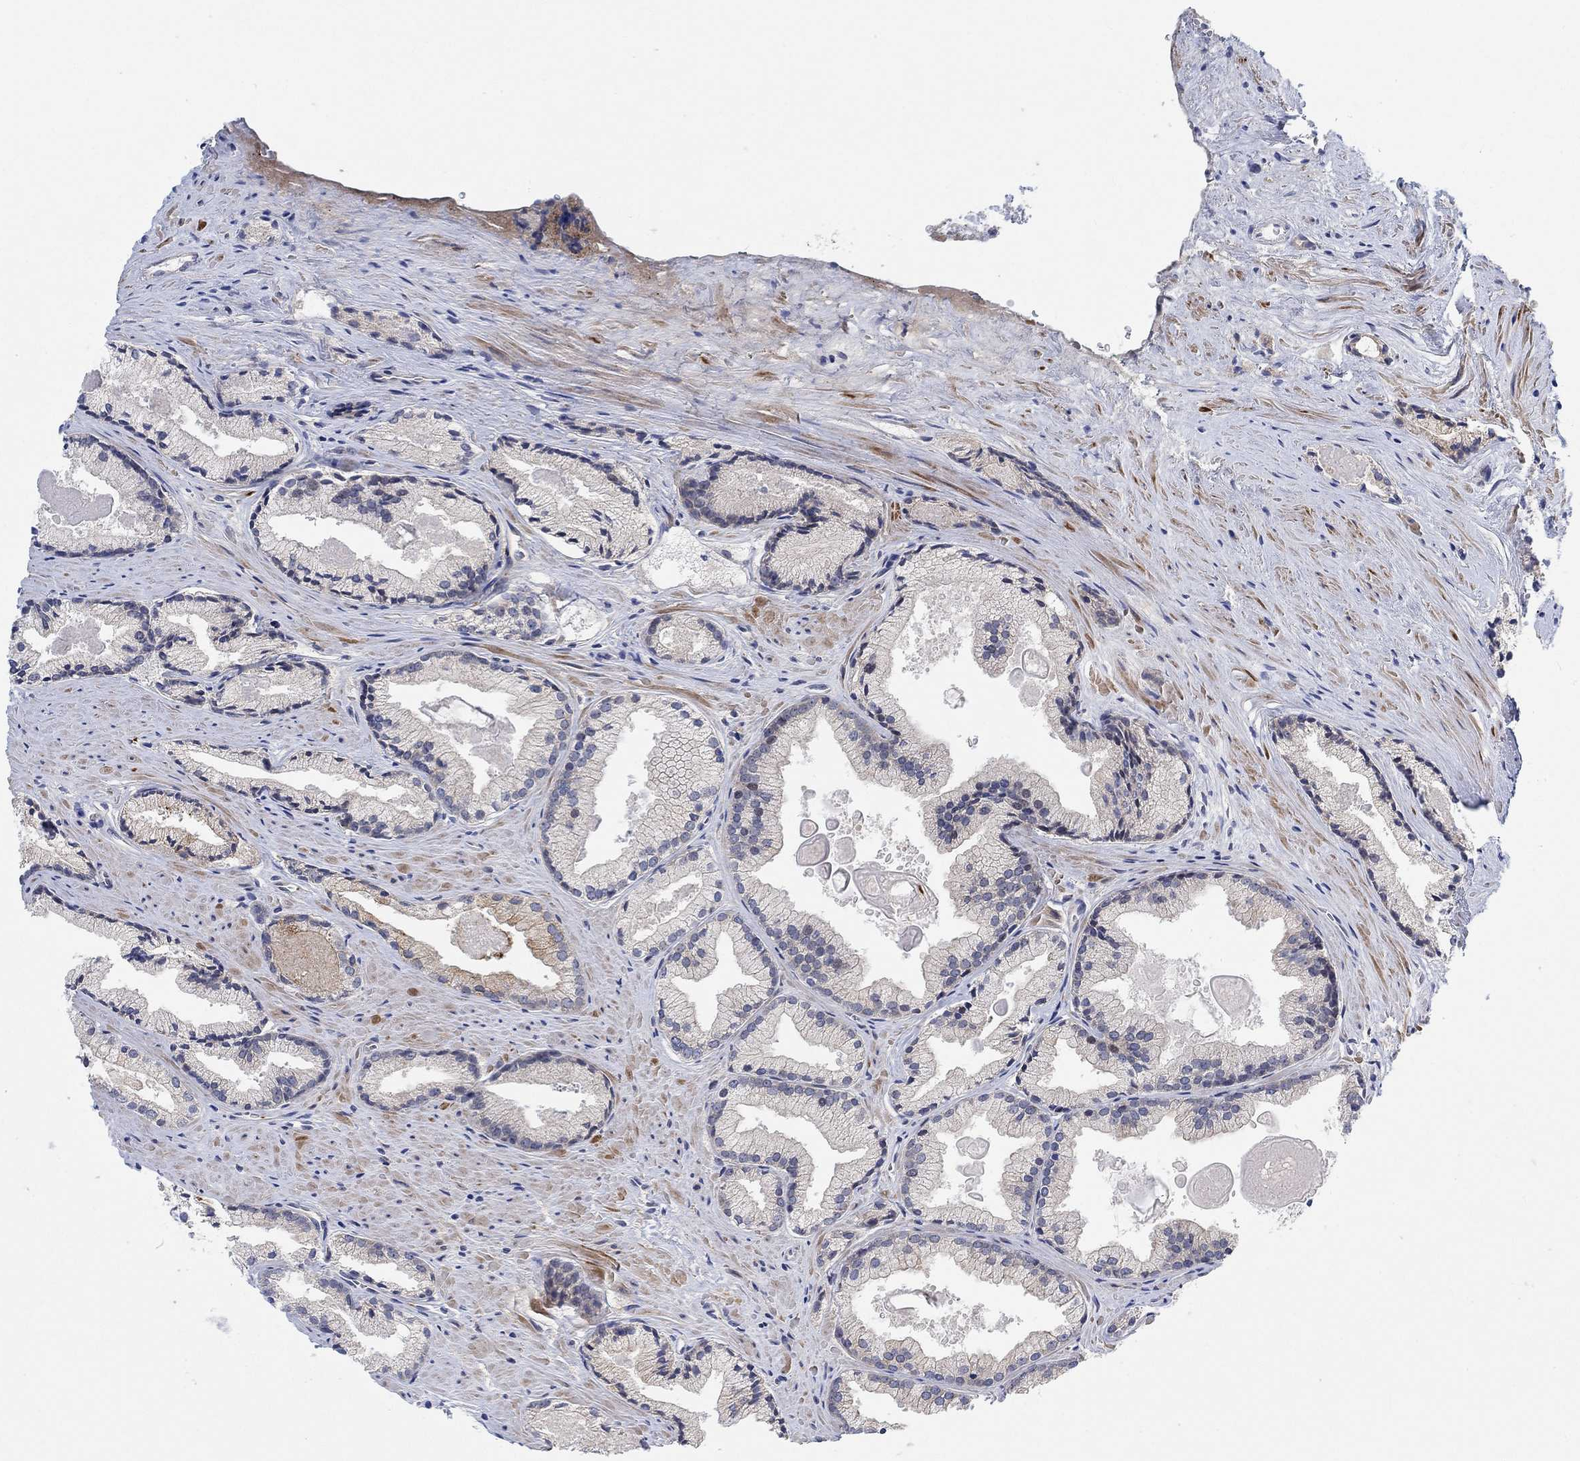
{"staining": {"intensity": "strong", "quantity": "25%-75%", "location": "cytoplasmic/membranous"}, "tissue": "prostate cancer", "cell_type": "Tumor cells", "image_type": "cancer", "snomed": [{"axis": "morphology", "description": "Adenocarcinoma, NOS"}, {"axis": "morphology", "description": "Adenocarcinoma, High grade"}, {"axis": "topography", "description": "Prostate"}], "caption": "Human adenocarcinoma (prostate) stained for a protein (brown) exhibits strong cytoplasmic/membranous positive positivity in approximately 25%-75% of tumor cells.", "gene": "PMFBP1", "patient": {"sex": "male", "age": 70}}